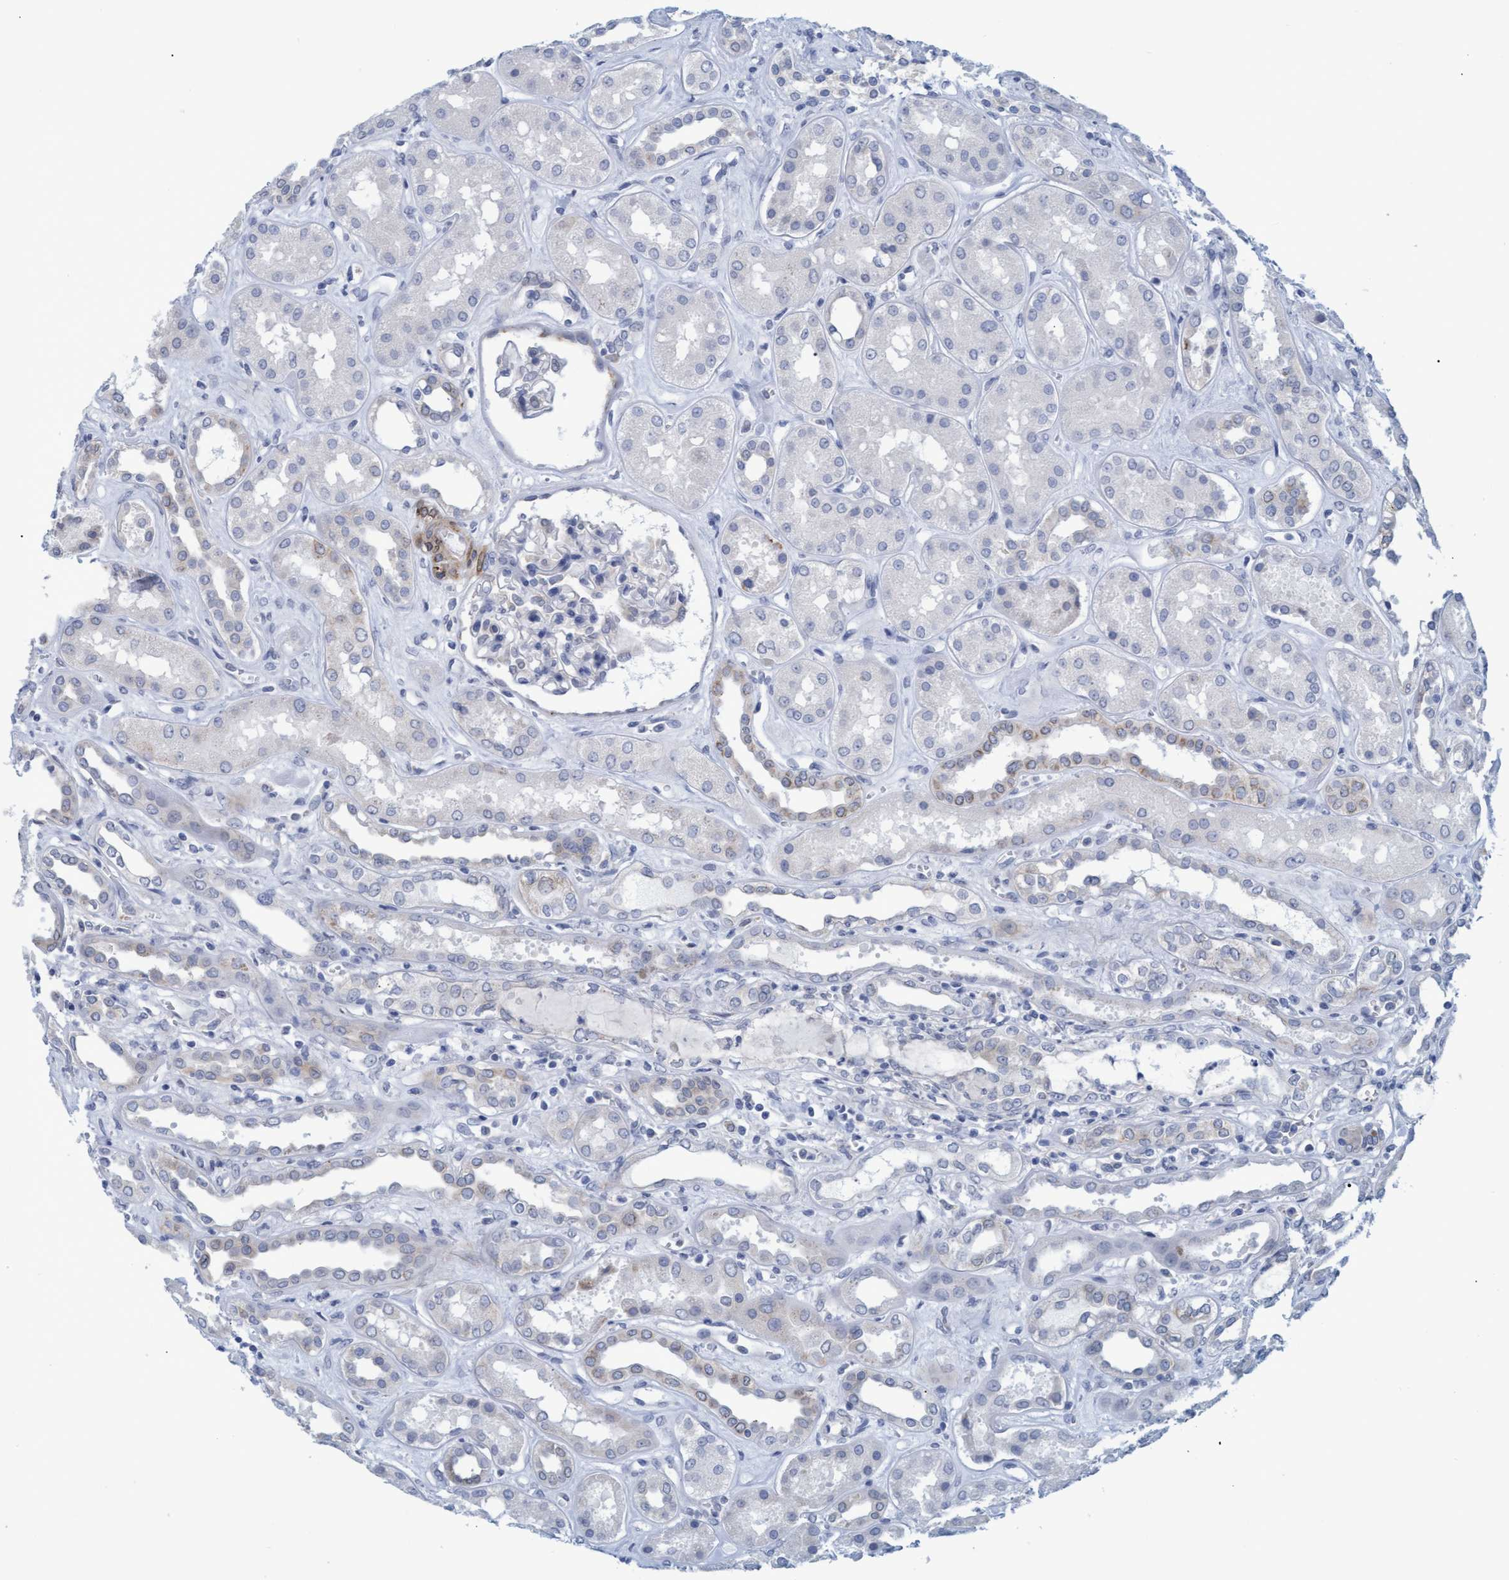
{"staining": {"intensity": "negative", "quantity": "none", "location": "none"}, "tissue": "kidney", "cell_type": "Cells in glomeruli", "image_type": "normal", "snomed": [{"axis": "morphology", "description": "Normal tissue, NOS"}, {"axis": "topography", "description": "Kidney"}], "caption": "The histopathology image shows no staining of cells in glomeruli in benign kidney. Brightfield microscopy of IHC stained with DAB (3,3'-diaminobenzidine) (brown) and hematoxylin (blue), captured at high magnification.", "gene": "SSTR3", "patient": {"sex": "male", "age": 59}}